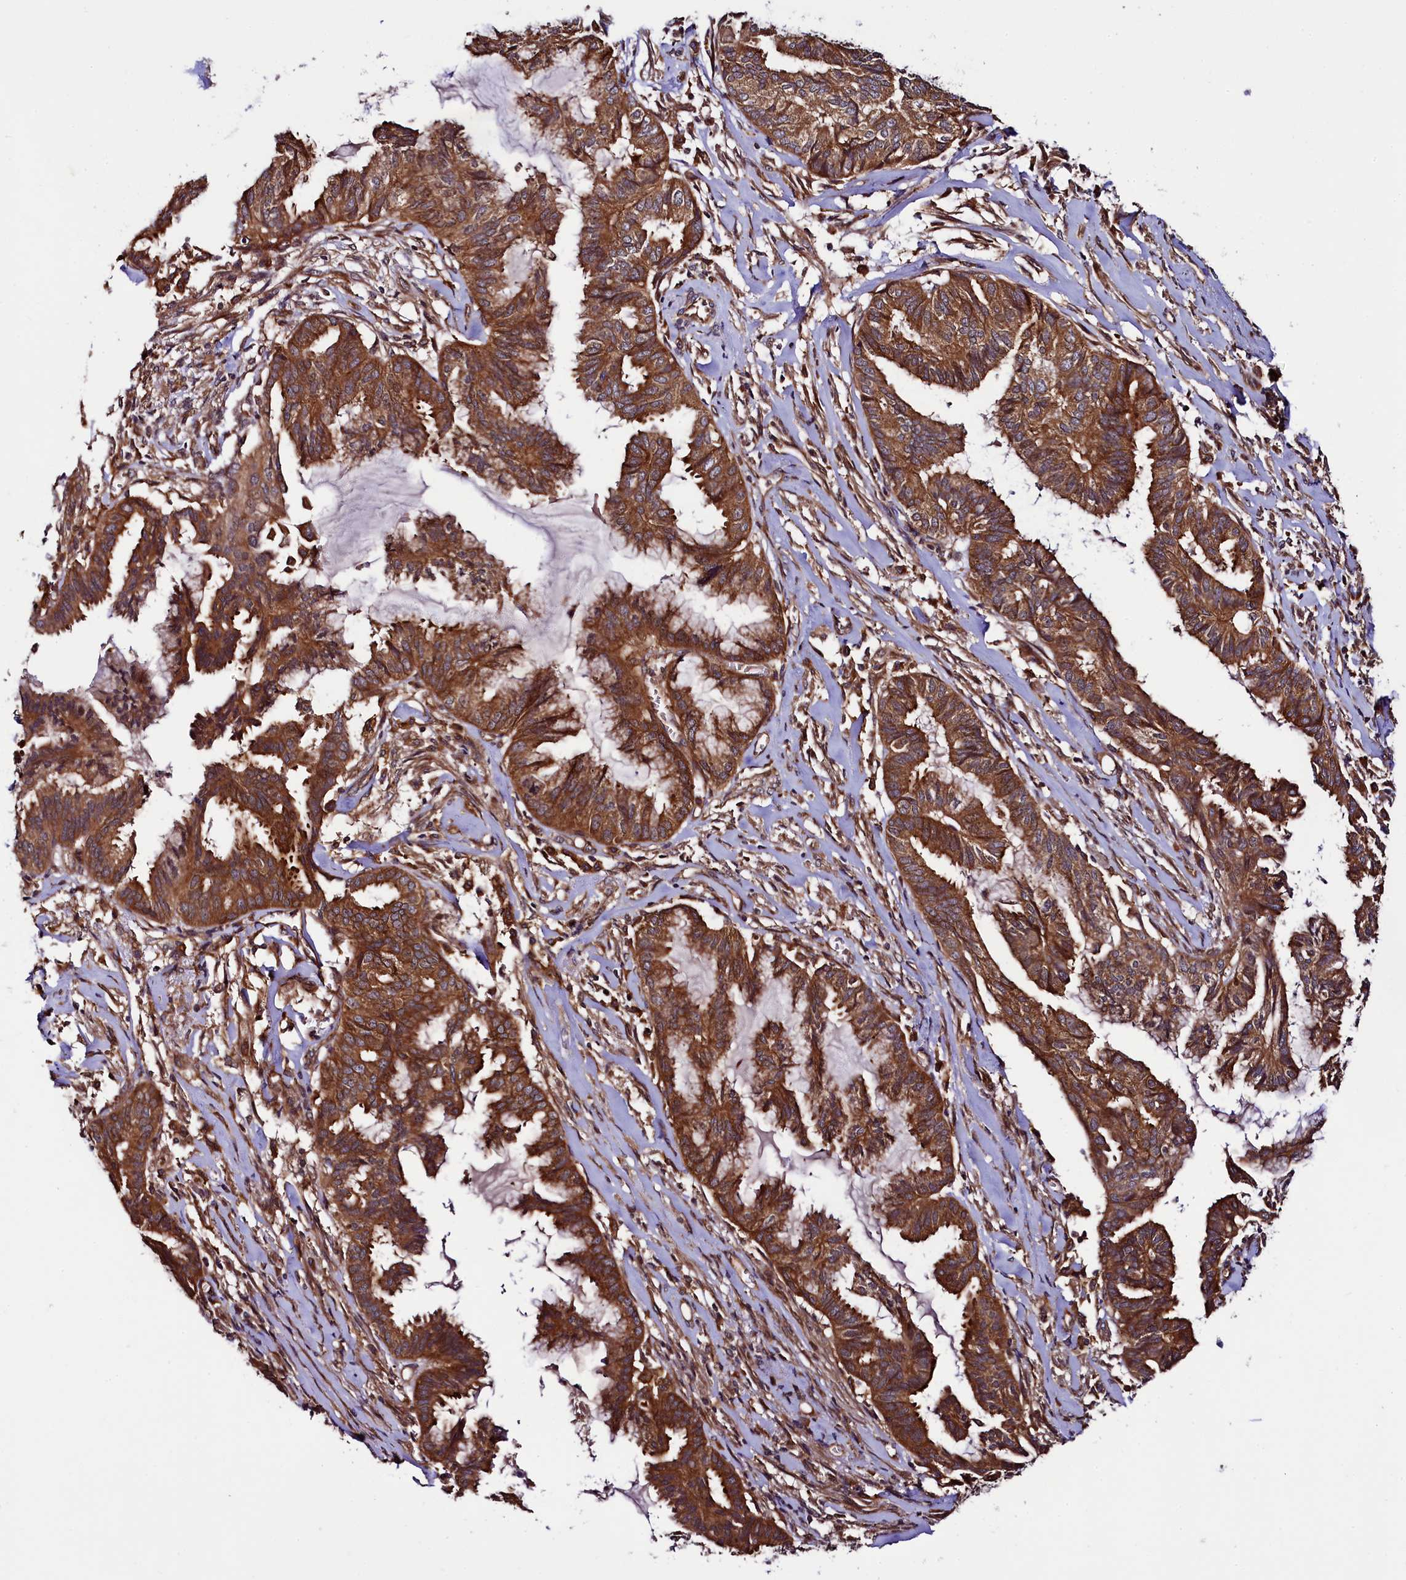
{"staining": {"intensity": "strong", "quantity": ">75%", "location": "cytoplasmic/membranous"}, "tissue": "endometrial cancer", "cell_type": "Tumor cells", "image_type": "cancer", "snomed": [{"axis": "morphology", "description": "Adenocarcinoma, NOS"}, {"axis": "topography", "description": "Endometrium"}], "caption": "The photomicrograph displays immunohistochemical staining of endometrial cancer (adenocarcinoma). There is strong cytoplasmic/membranous positivity is appreciated in approximately >75% of tumor cells.", "gene": "VPS35", "patient": {"sex": "female", "age": 86}}